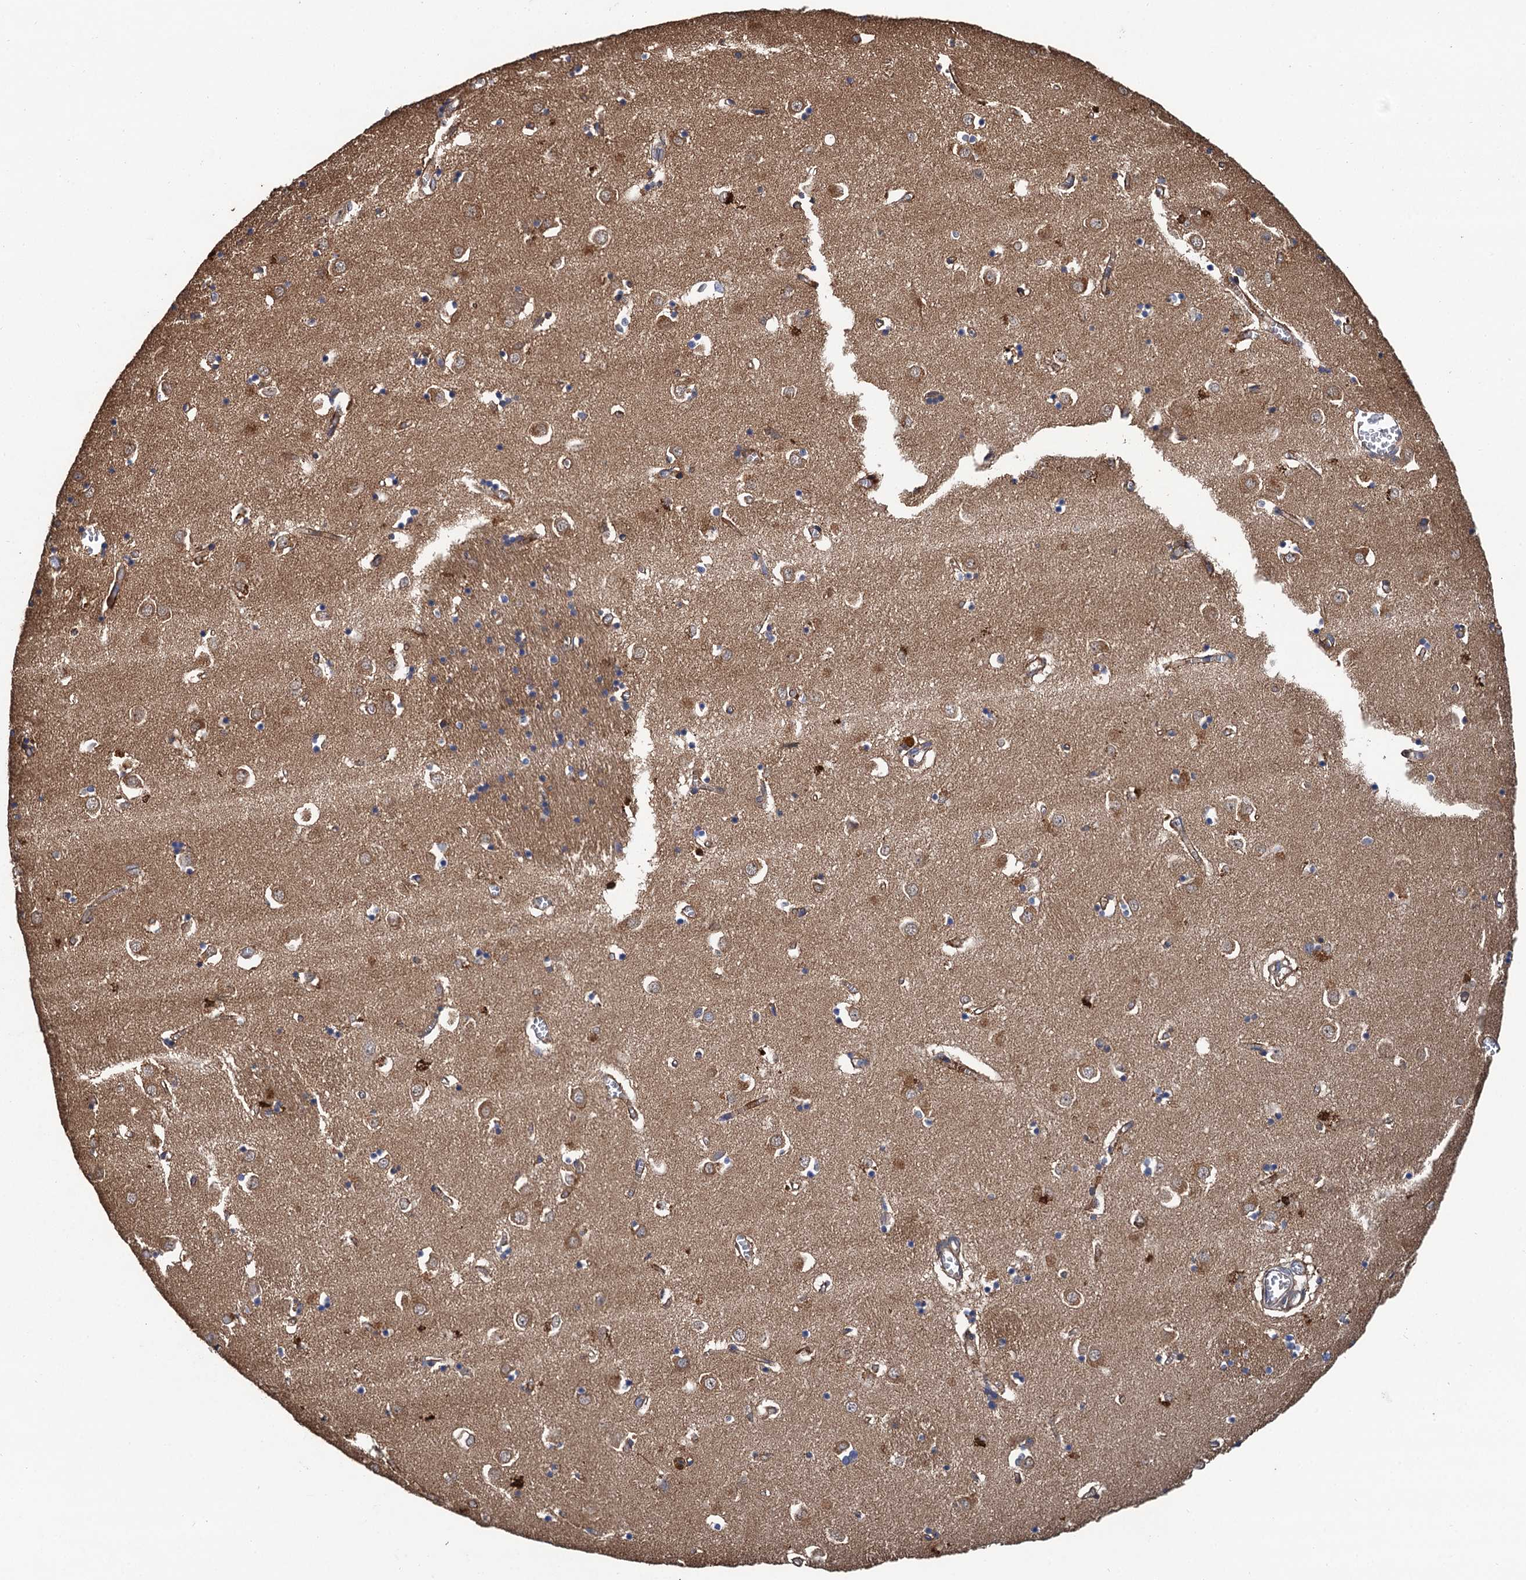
{"staining": {"intensity": "moderate", "quantity": "<25%", "location": "cytoplasmic/membranous"}, "tissue": "caudate", "cell_type": "Glial cells", "image_type": "normal", "snomed": [{"axis": "morphology", "description": "Normal tissue, NOS"}, {"axis": "topography", "description": "Lateral ventricle wall"}], "caption": "Moderate cytoplasmic/membranous expression is present in approximately <25% of glial cells in unremarkable caudate.", "gene": "TMEM39B", "patient": {"sex": "male", "age": 70}}